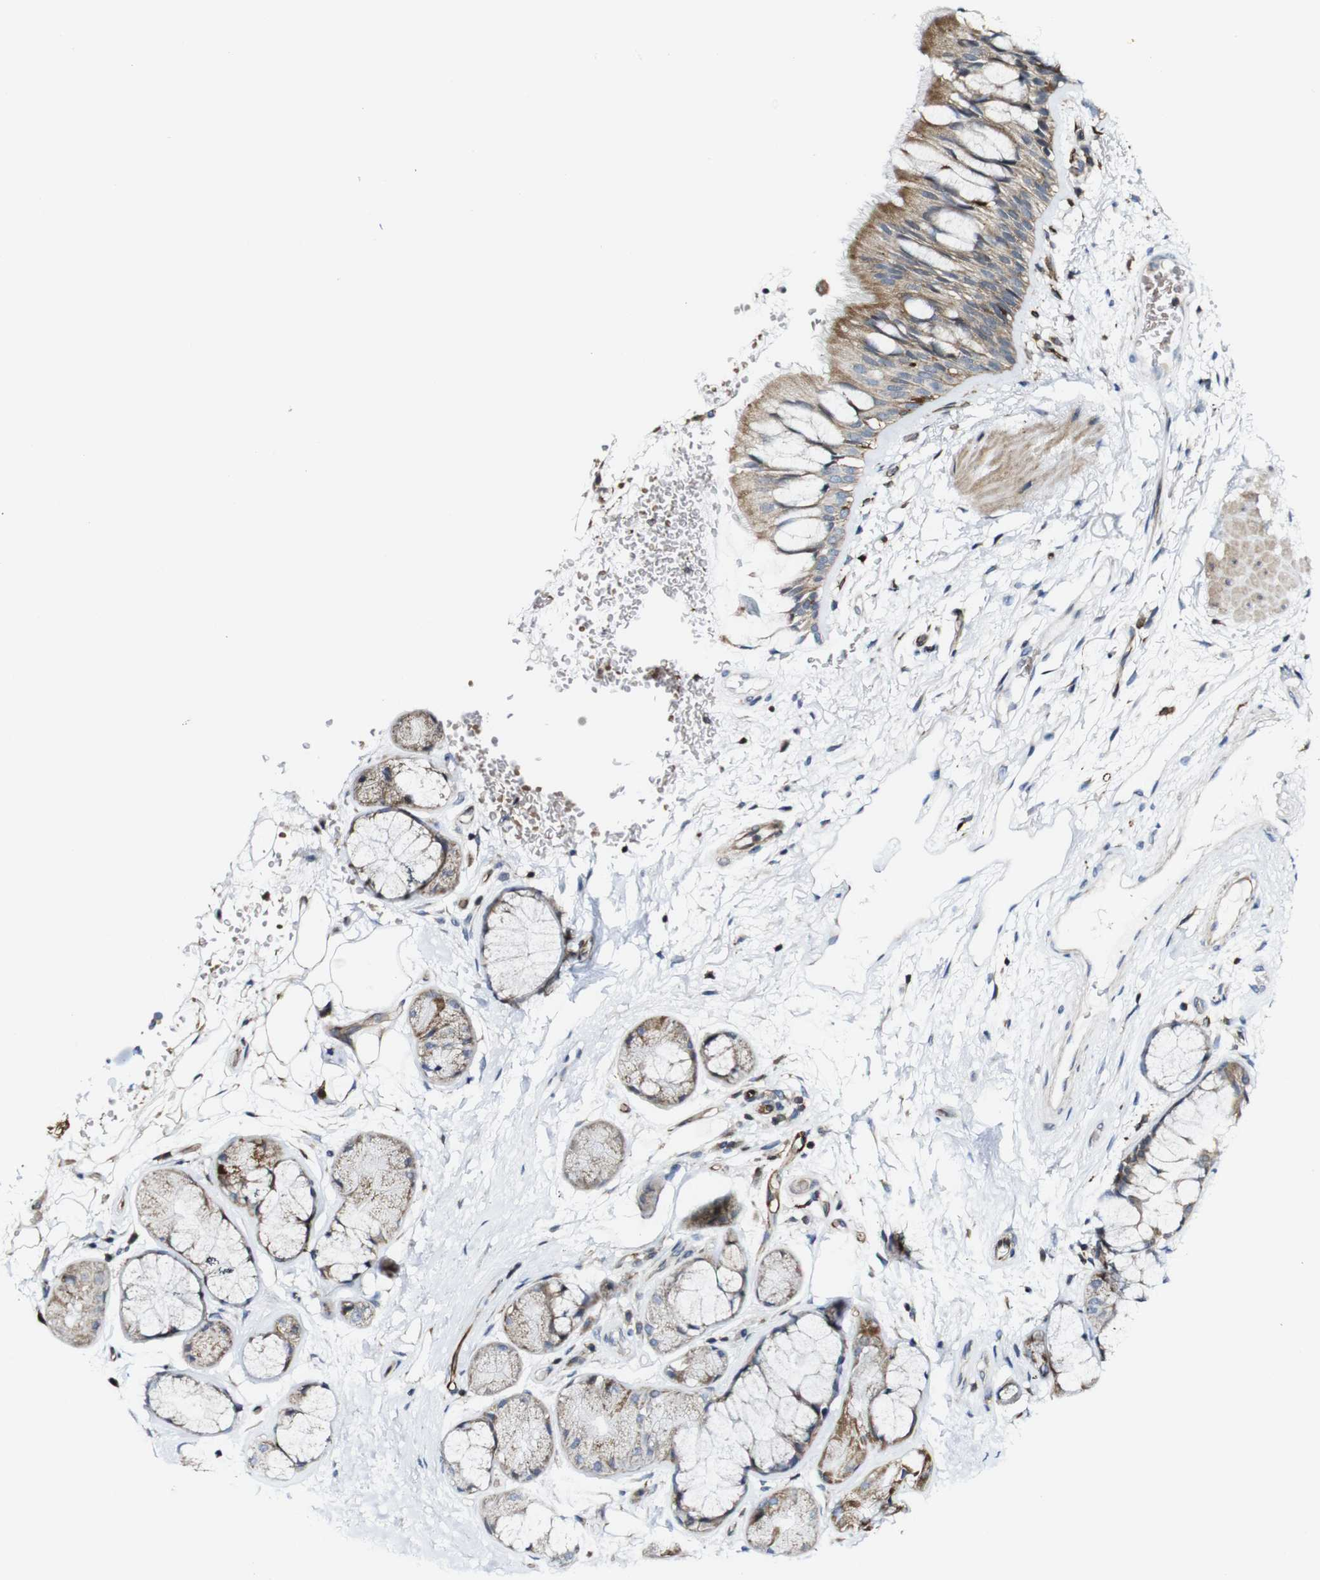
{"staining": {"intensity": "moderate", "quantity": "25%-75%", "location": "cytoplasmic/membranous"}, "tissue": "bronchus", "cell_type": "Respiratory epithelial cells", "image_type": "normal", "snomed": [{"axis": "morphology", "description": "Normal tissue, NOS"}, {"axis": "topography", "description": "Bronchus"}], "caption": "This histopathology image exhibits immunohistochemistry (IHC) staining of unremarkable bronchus, with medium moderate cytoplasmic/membranous staining in about 25%-75% of respiratory epithelial cells.", "gene": "JAK2", "patient": {"sex": "male", "age": 66}}